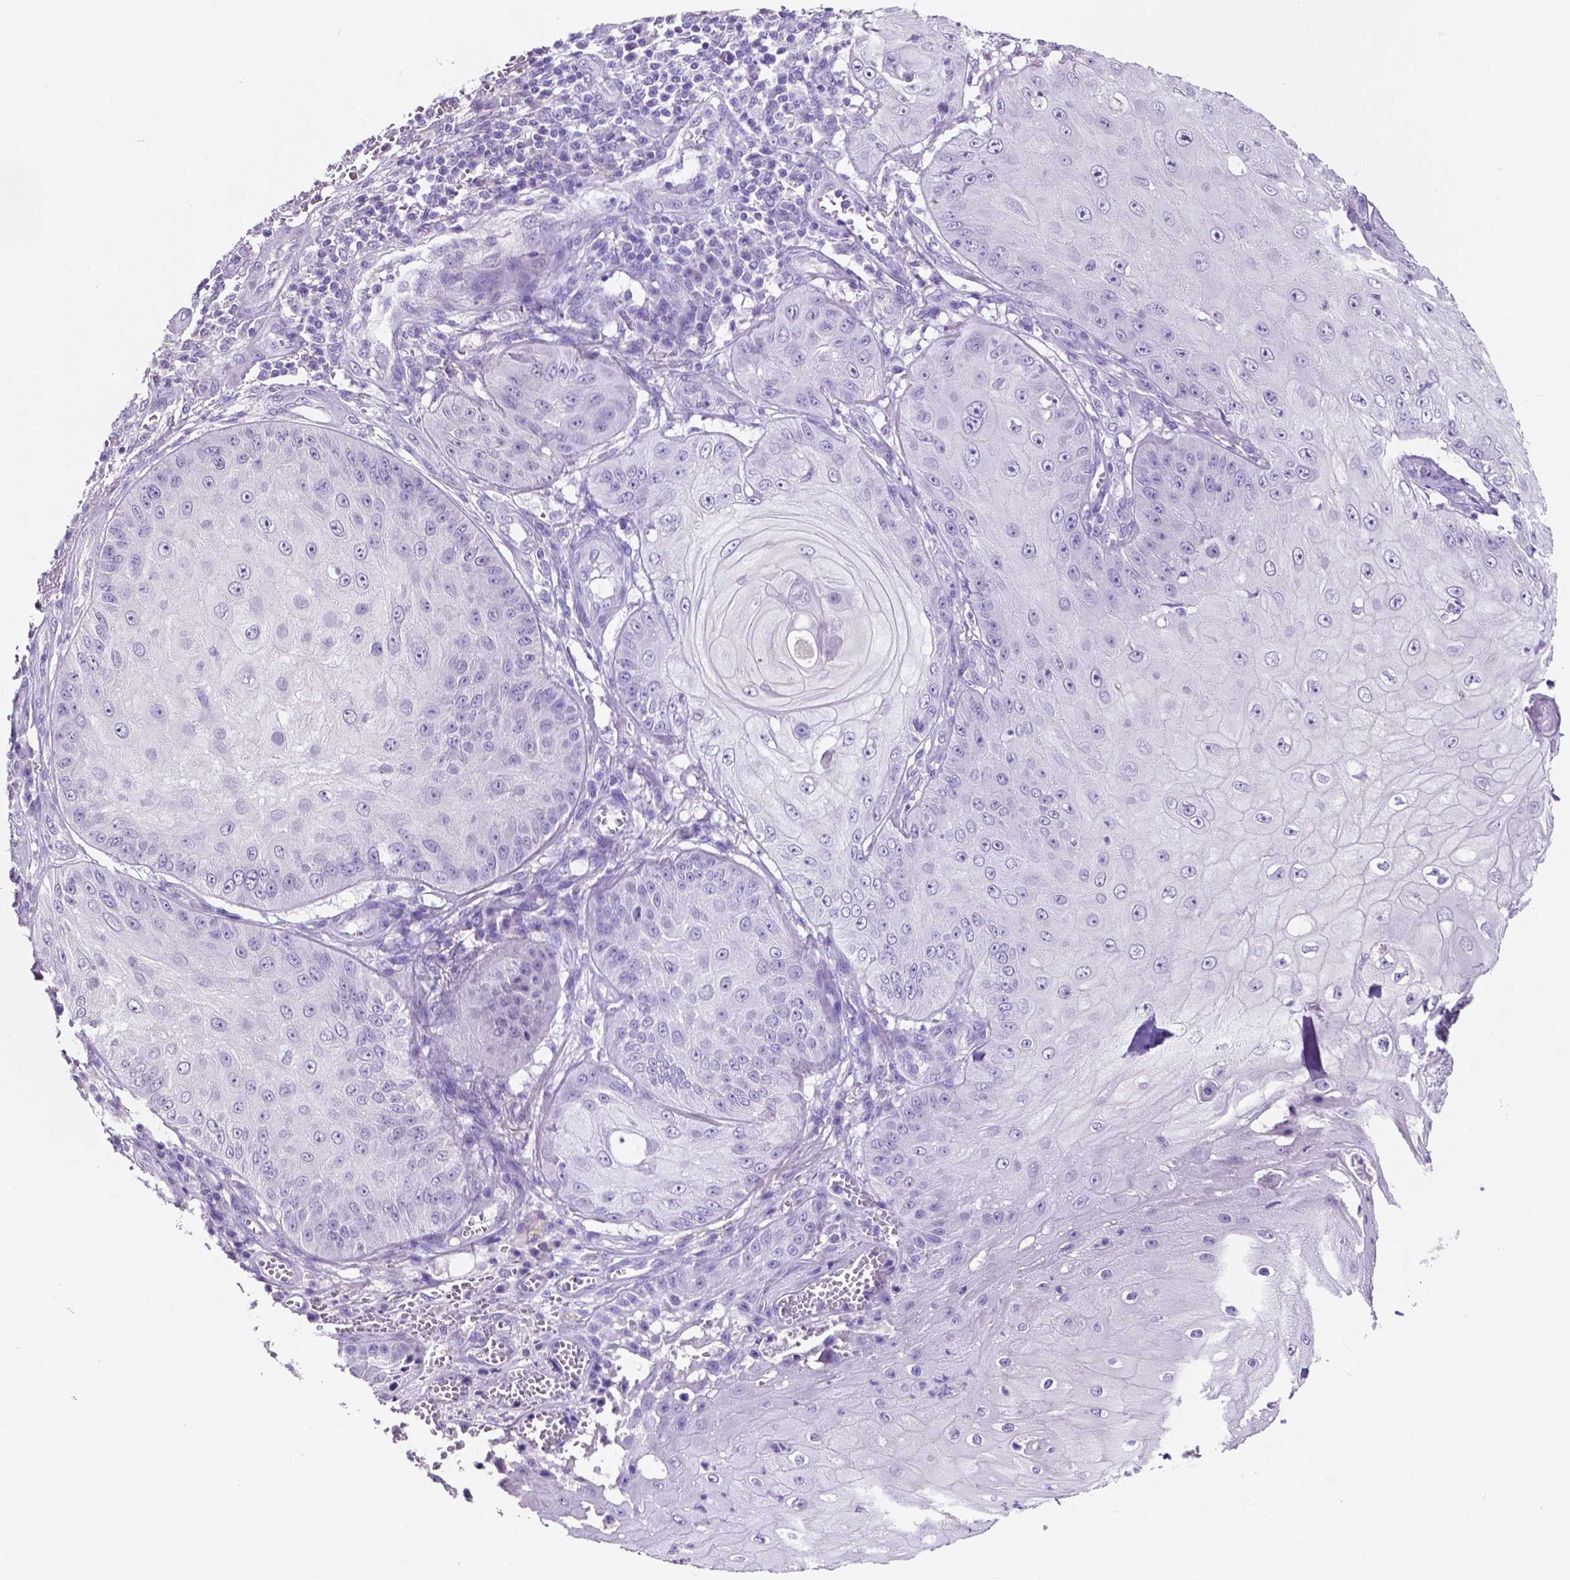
{"staining": {"intensity": "negative", "quantity": "none", "location": "none"}, "tissue": "skin cancer", "cell_type": "Tumor cells", "image_type": "cancer", "snomed": [{"axis": "morphology", "description": "Squamous cell carcinoma, NOS"}, {"axis": "topography", "description": "Skin"}], "caption": "Tumor cells are negative for brown protein staining in skin squamous cell carcinoma. Nuclei are stained in blue.", "gene": "SLC22A2", "patient": {"sex": "male", "age": 70}}